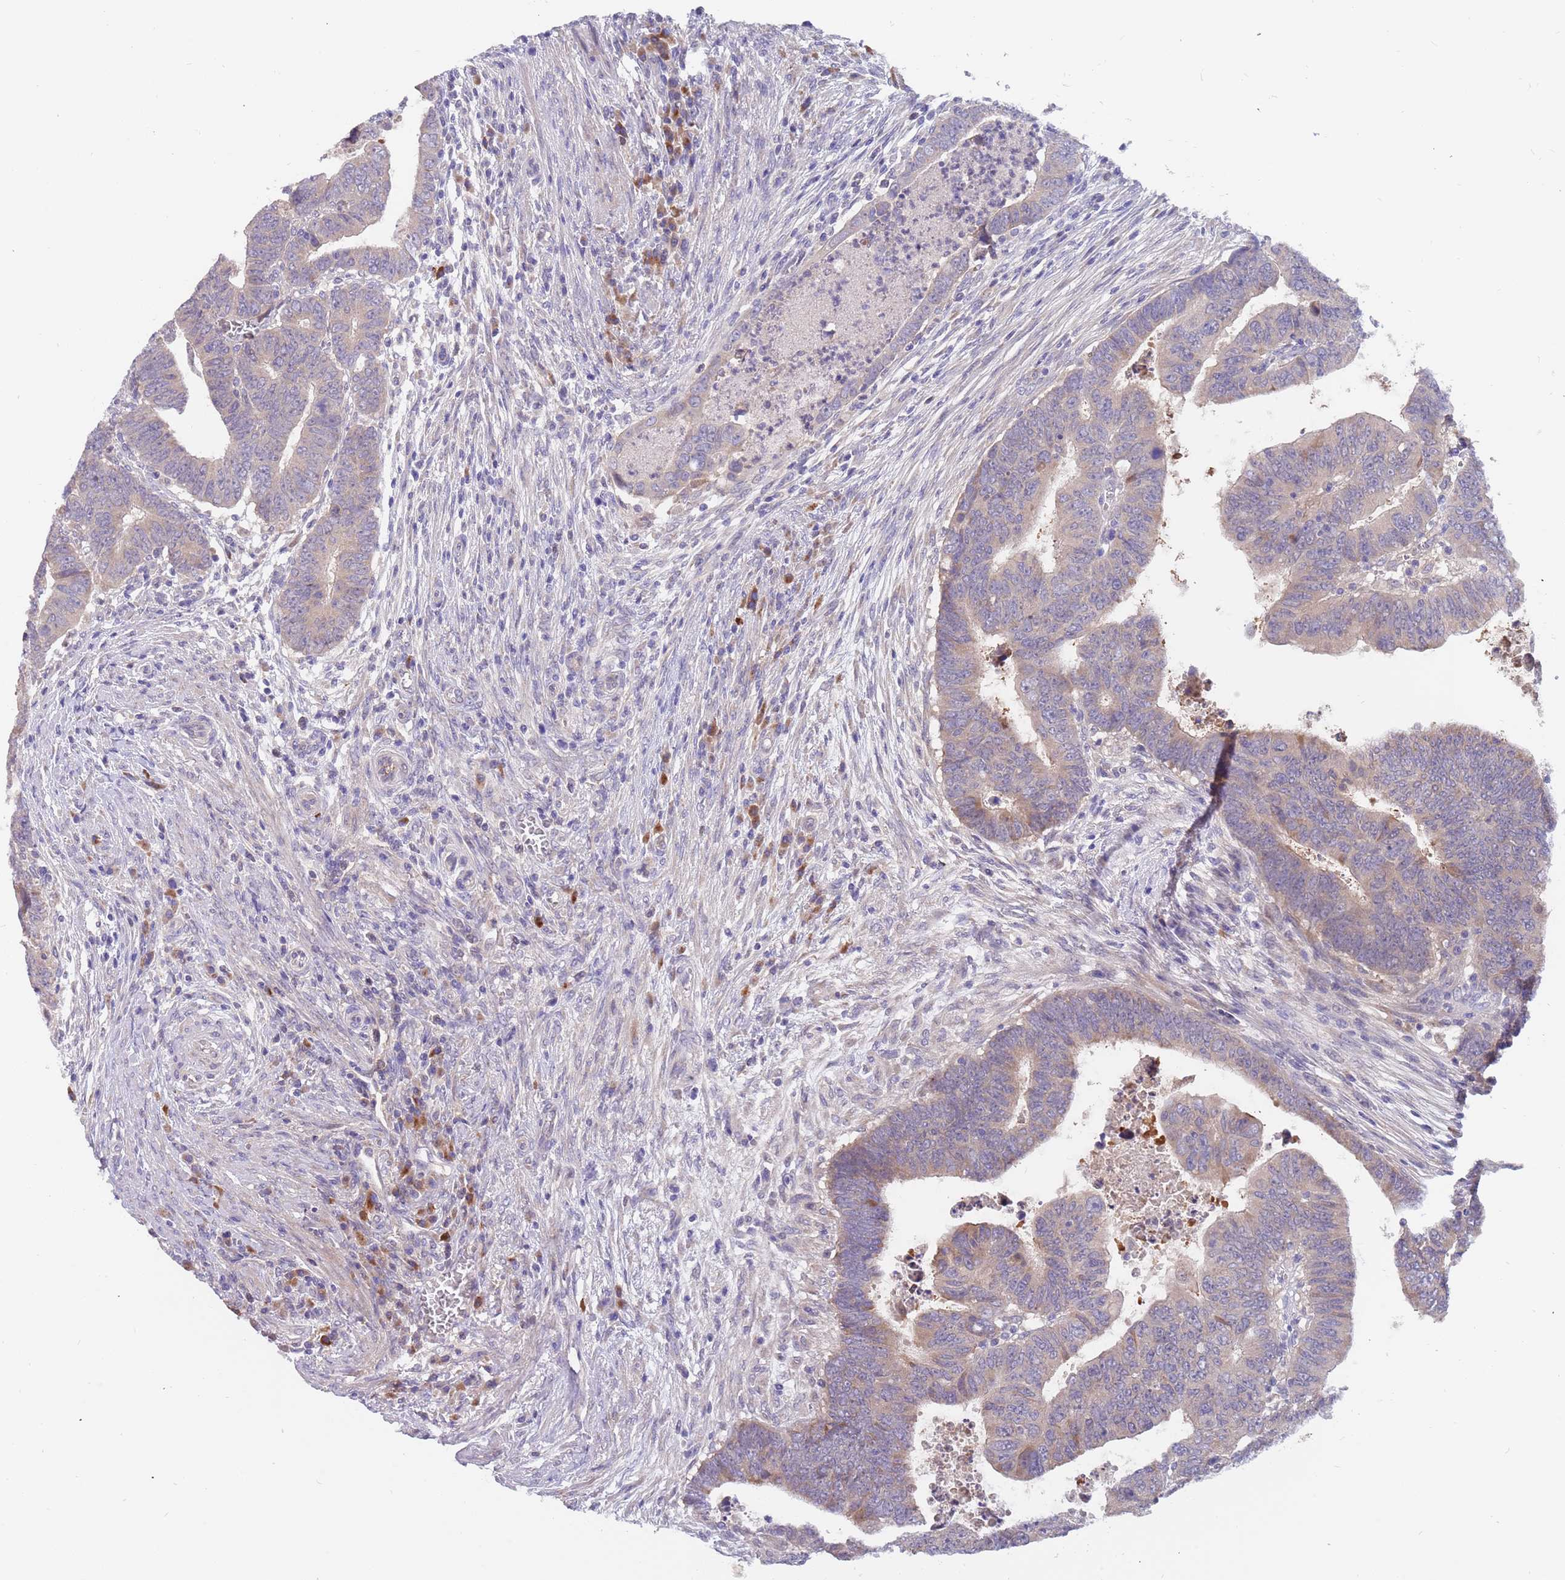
{"staining": {"intensity": "moderate", "quantity": "<25%", "location": "cytoplasmic/membranous"}, "tissue": "colorectal cancer", "cell_type": "Tumor cells", "image_type": "cancer", "snomed": [{"axis": "morphology", "description": "Normal tissue, NOS"}, {"axis": "morphology", "description": "Adenocarcinoma, NOS"}, {"axis": "topography", "description": "Rectum"}], "caption": "This histopathology image reveals immunohistochemistry staining of human colorectal cancer, with low moderate cytoplasmic/membranous staining in approximately <25% of tumor cells.", "gene": "ZNF746", "patient": {"sex": "female", "age": 65}}